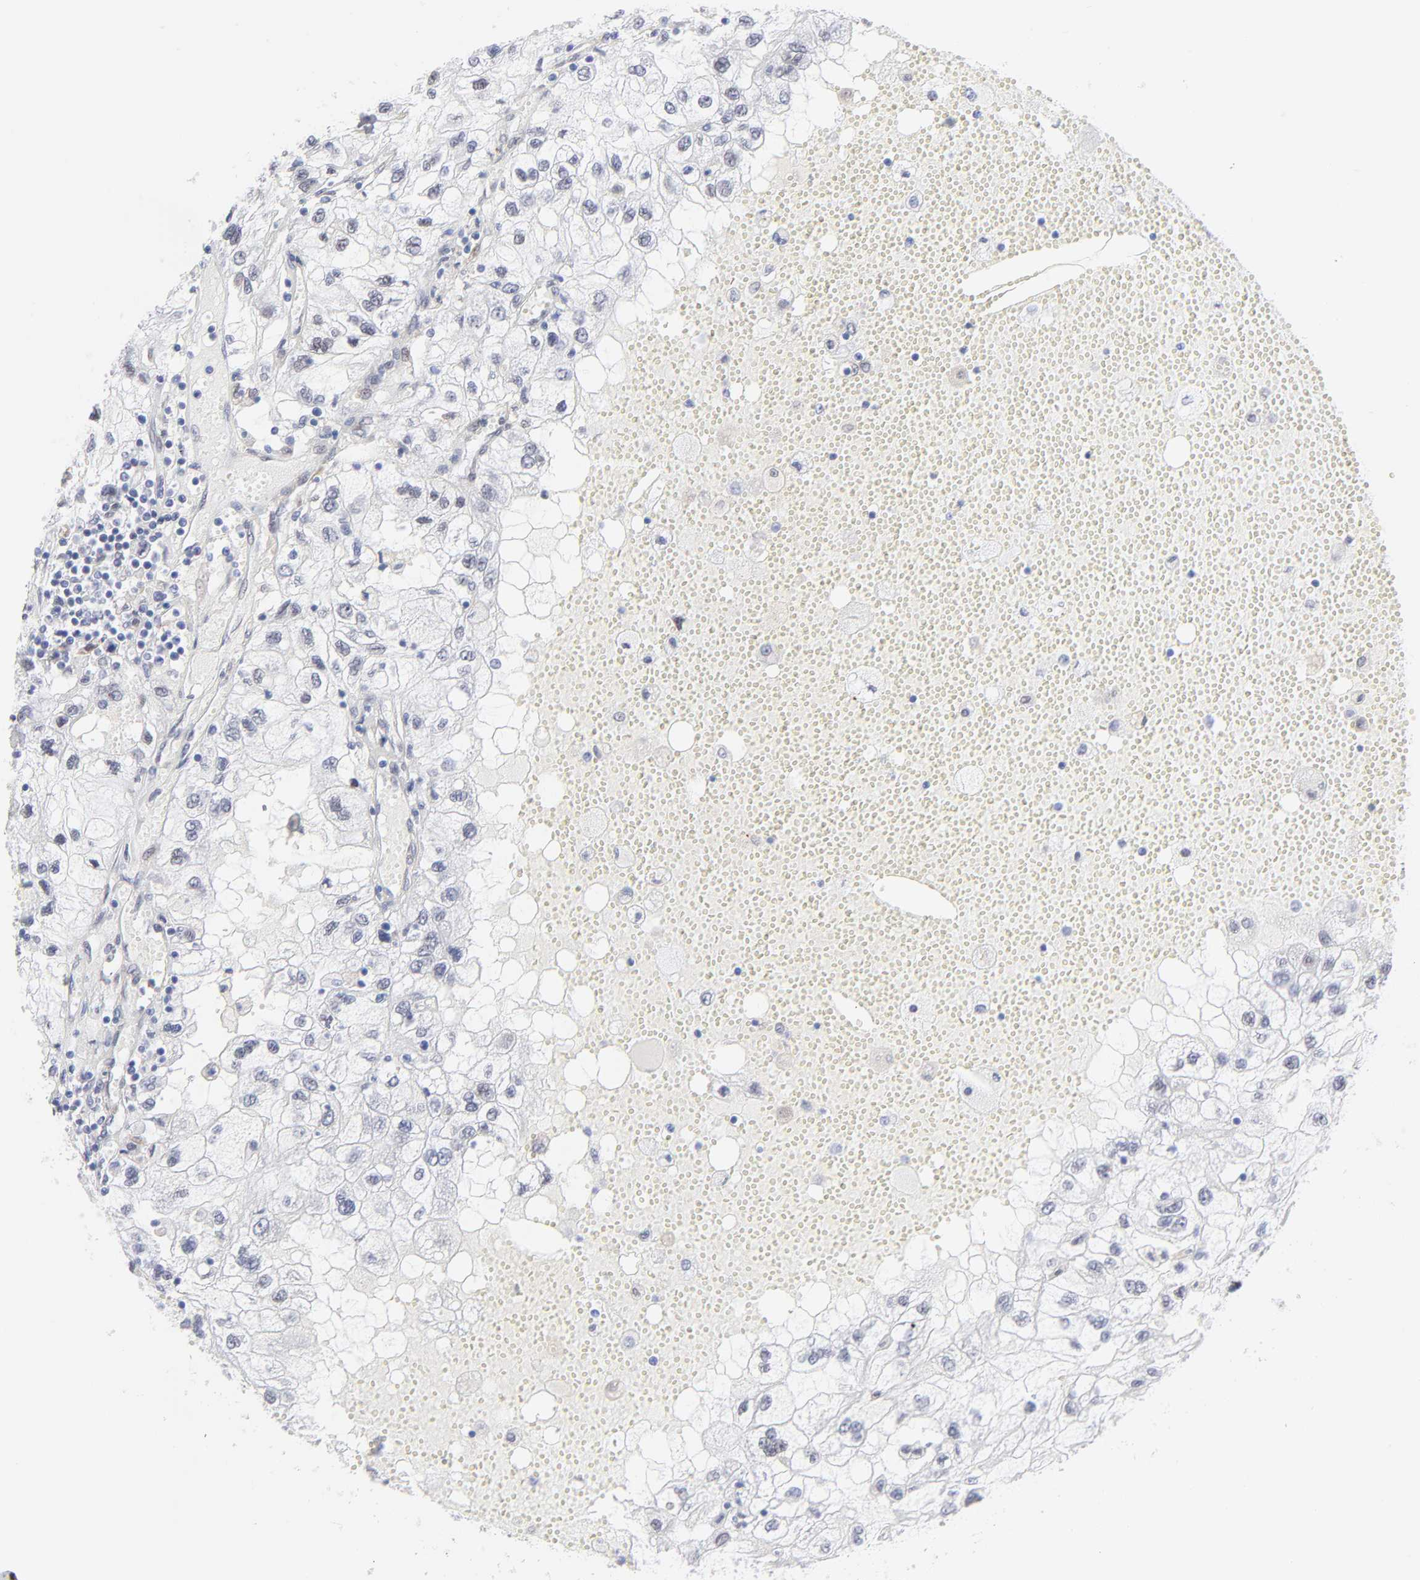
{"staining": {"intensity": "negative", "quantity": "none", "location": "none"}, "tissue": "renal cancer", "cell_type": "Tumor cells", "image_type": "cancer", "snomed": [{"axis": "morphology", "description": "Normal tissue, NOS"}, {"axis": "morphology", "description": "Adenocarcinoma, NOS"}, {"axis": "topography", "description": "Kidney"}], "caption": "This is an immunohistochemistry histopathology image of adenocarcinoma (renal). There is no expression in tumor cells.", "gene": "PDGFRB", "patient": {"sex": "male", "age": 71}}